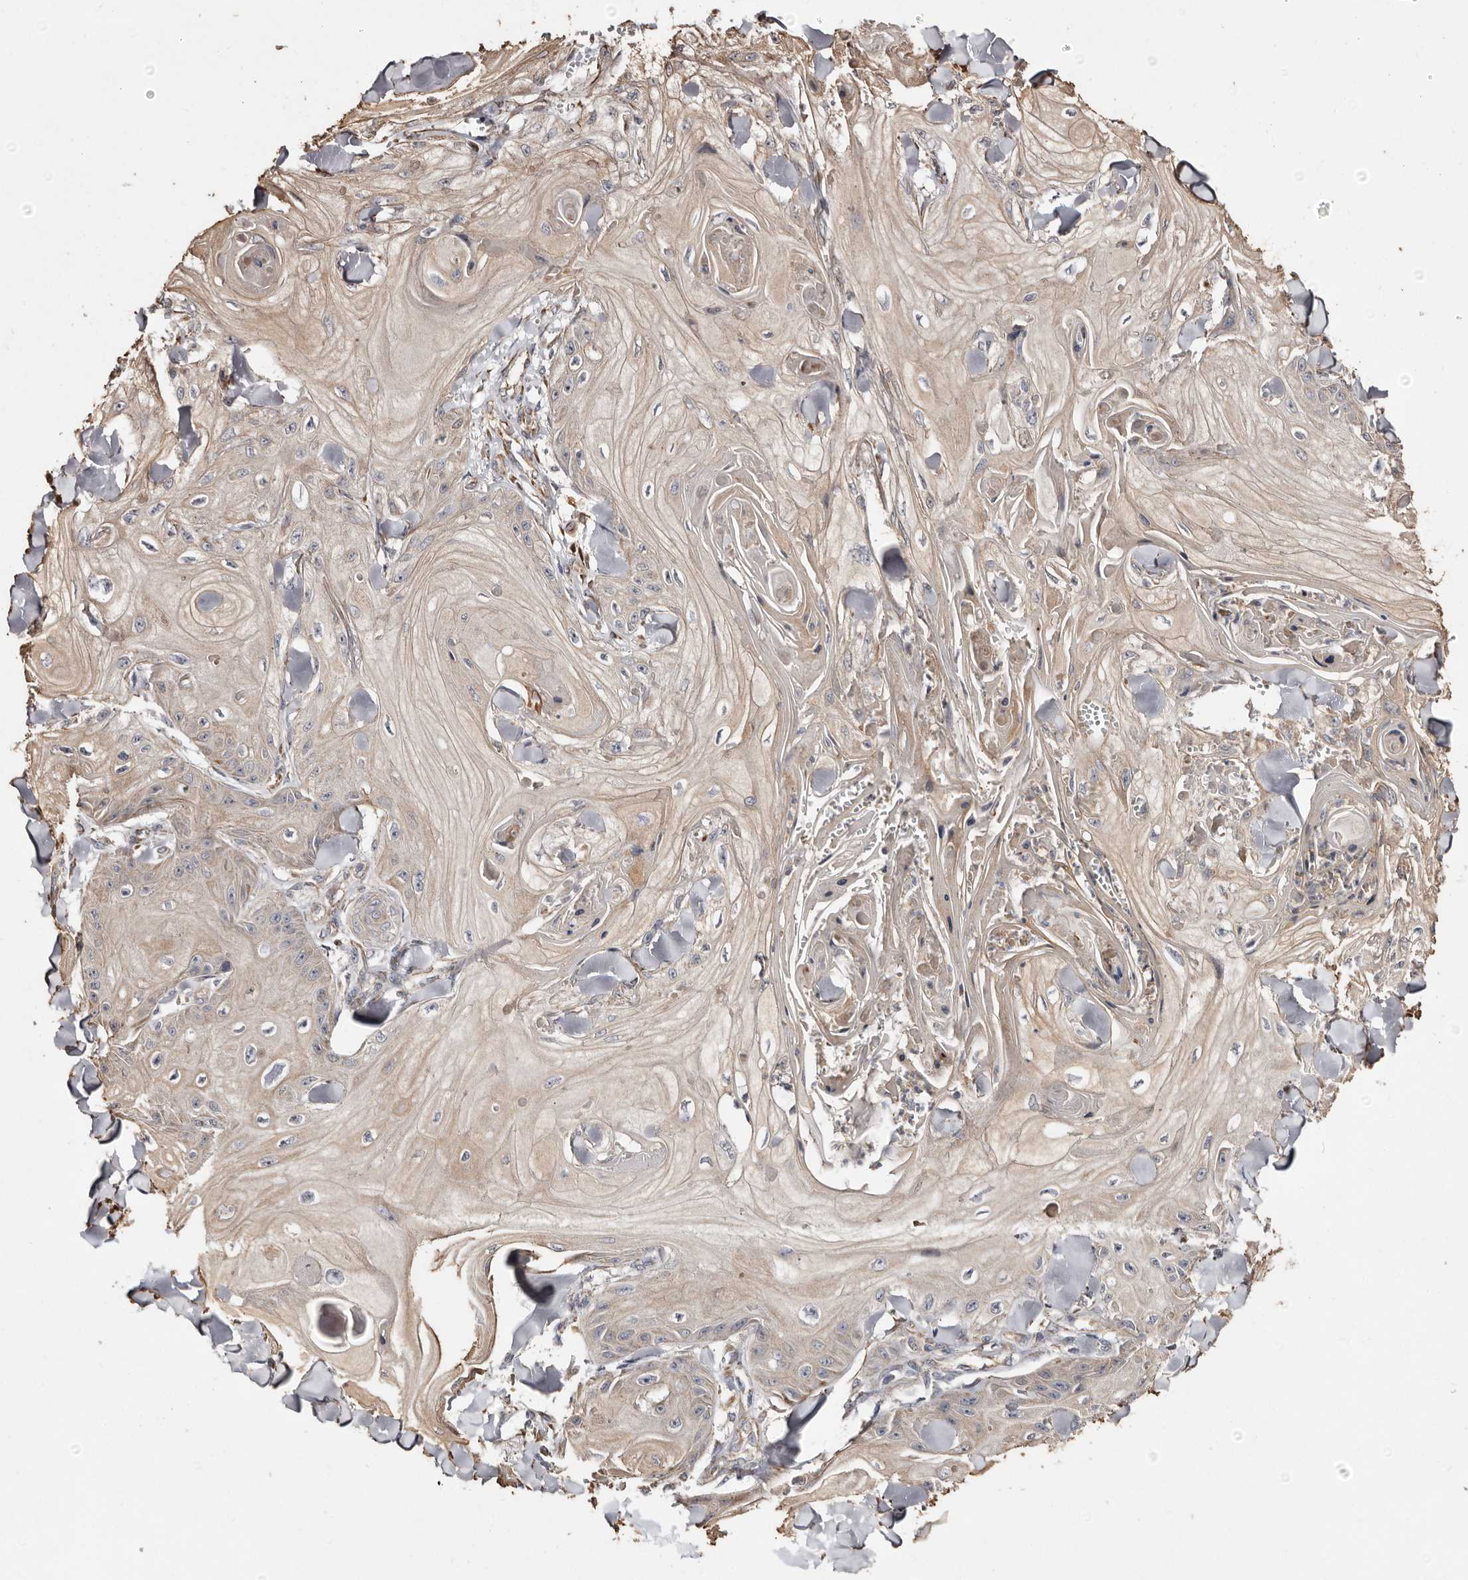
{"staining": {"intensity": "weak", "quantity": "25%-75%", "location": "cytoplasmic/membranous"}, "tissue": "skin cancer", "cell_type": "Tumor cells", "image_type": "cancer", "snomed": [{"axis": "morphology", "description": "Squamous cell carcinoma, NOS"}, {"axis": "topography", "description": "Skin"}], "caption": "DAB (3,3'-diaminobenzidine) immunohistochemical staining of human squamous cell carcinoma (skin) reveals weak cytoplasmic/membranous protein staining in about 25%-75% of tumor cells. The staining was performed using DAB (3,3'-diaminobenzidine) to visualize the protein expression in brown, while the nuclei were stained in blue with hematoxylin (Magnification: 20x).", "gene": "MACC1", "patient": {"sex": "male", "age": 74}}